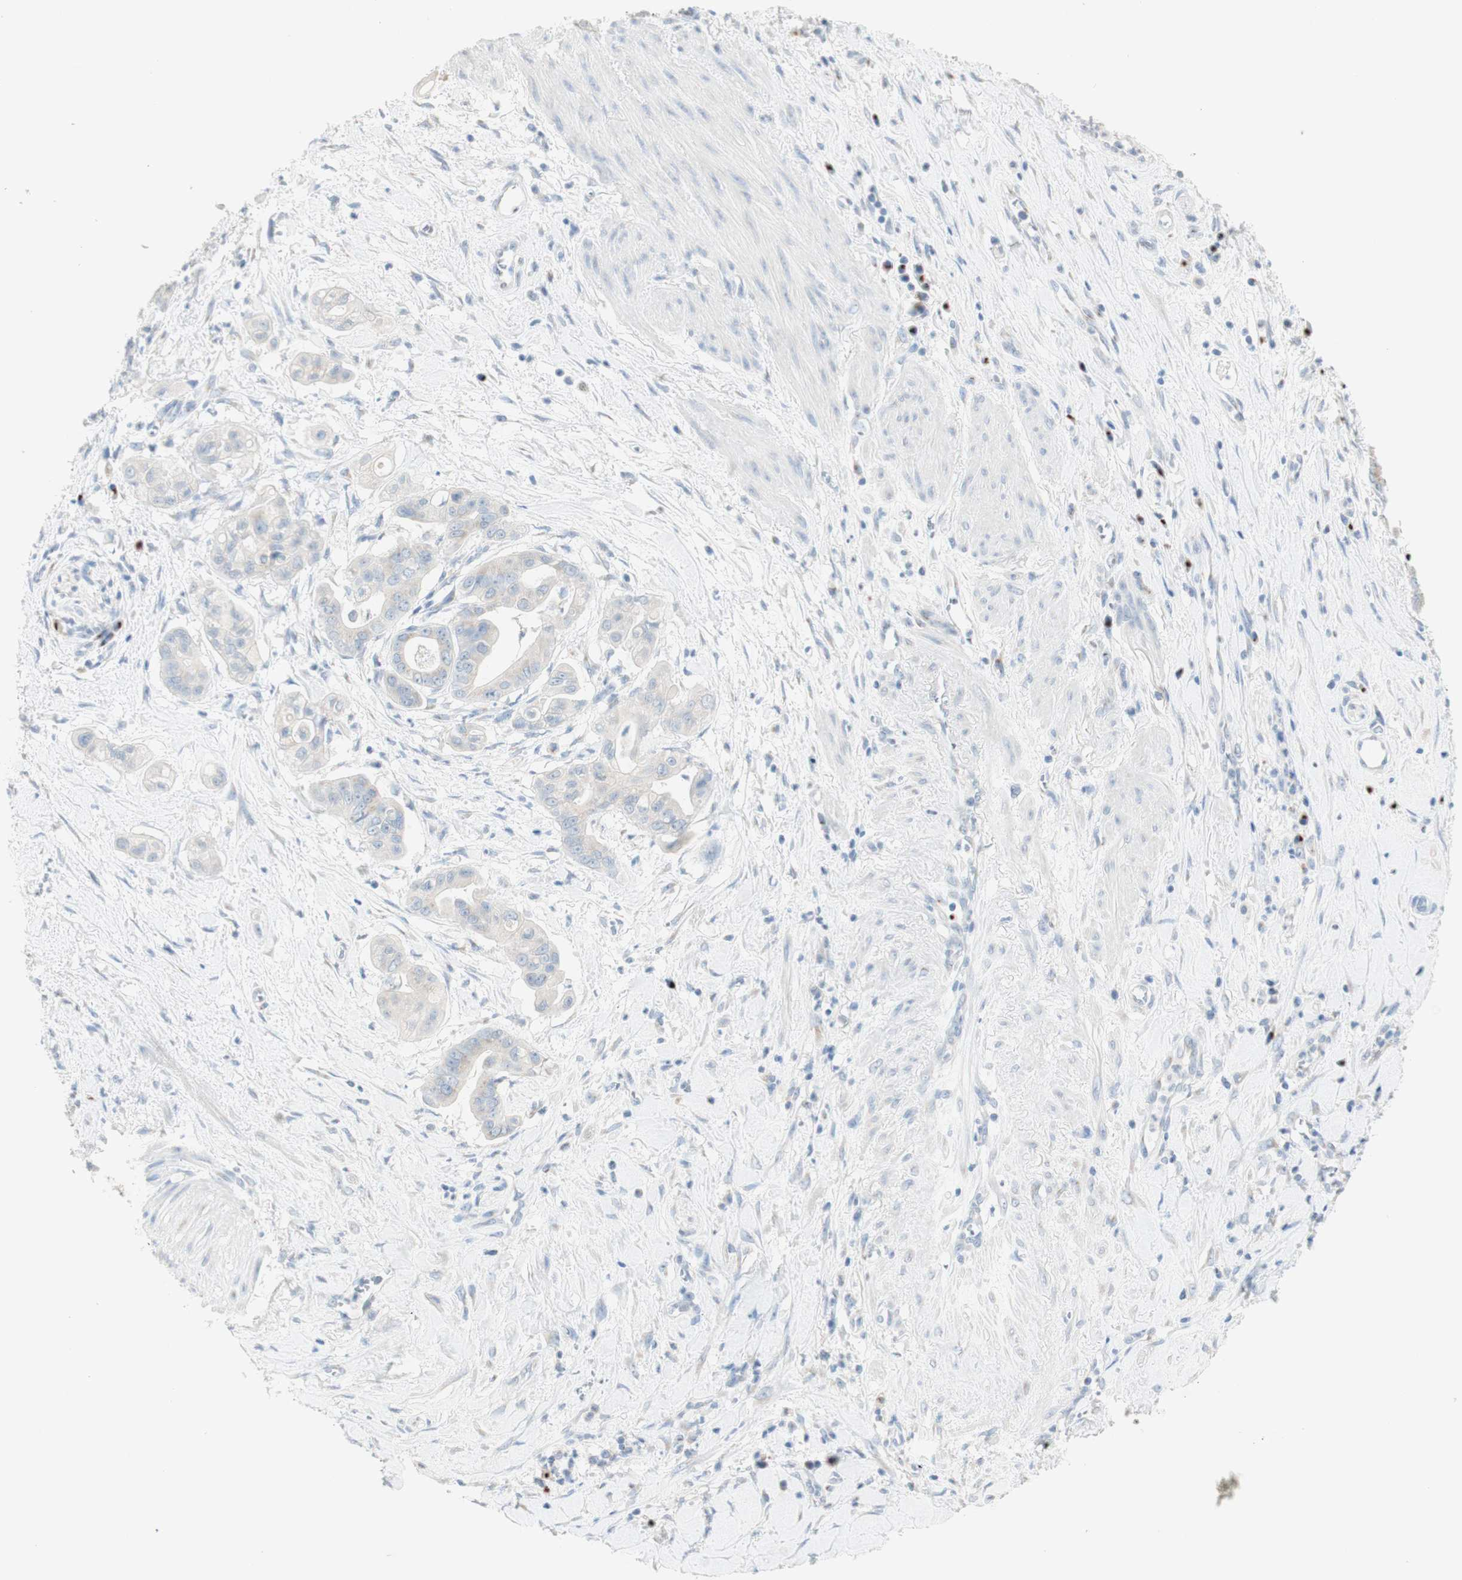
{"staining": {"intensity": "weak", "quantity": "25%-75%", "location": "cytoplasmic/membranous"}, "tissue": "pancreatic cancer", "cell_type": "Tumor cells", "image_type": "cancer", "snomed": [{"axis": "morphology", "description": "Adenocarcinoma, NOS"}, {"axis": "topography", "description": "Pancreas"}], "caption": "Weak cytoplasmic/membranous staining is present in approximately 25%-75% of tumor cells in pancreatic cancer.", "gene": "MANEA", "patient": {"sex": "female", "age": 75}}